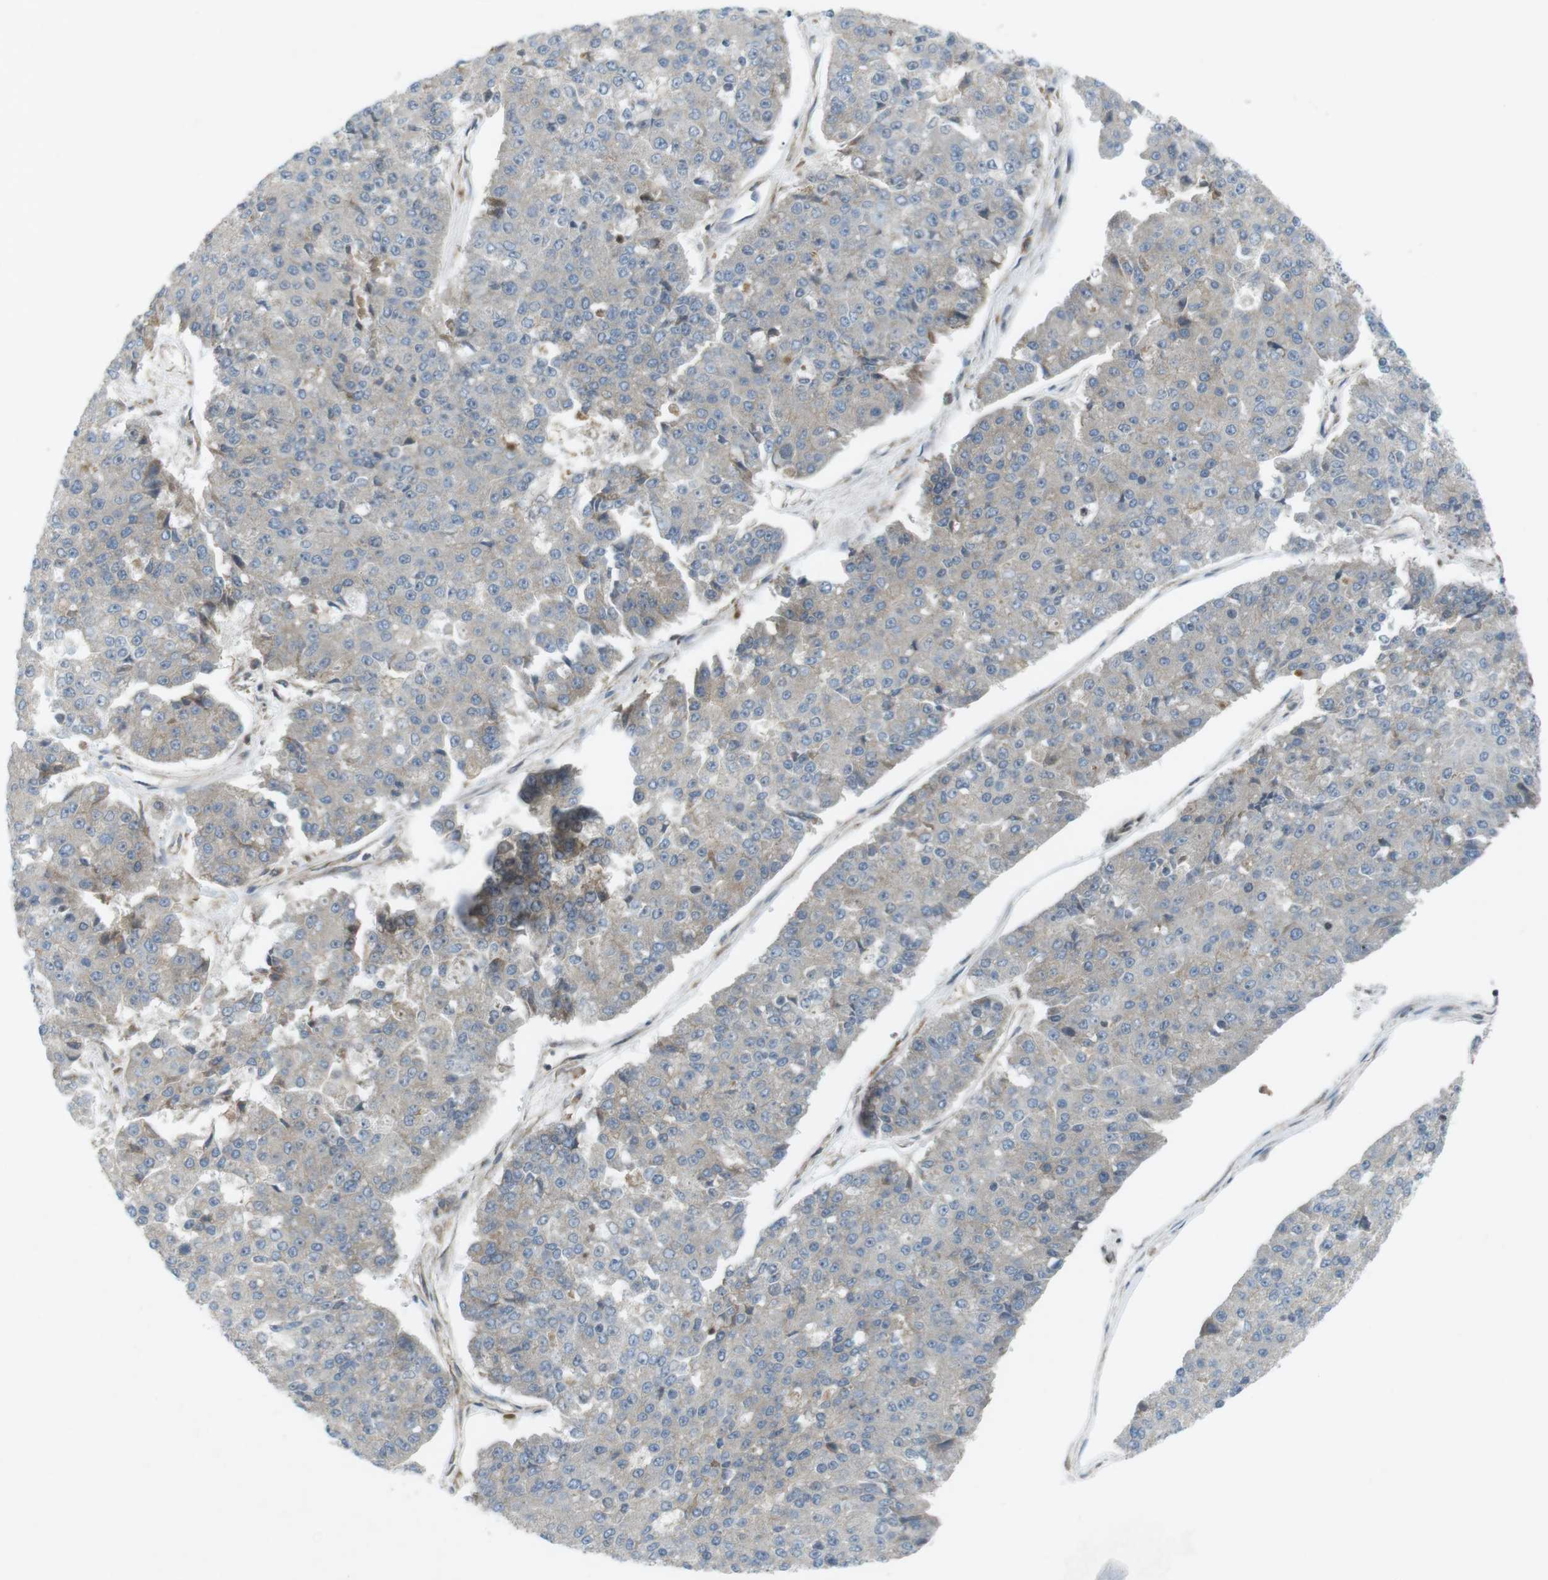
{"staining": {"intensity": "negative", "quantity": "none", "location": "none"}, "tissue": "pancreatic cancer", "cell_type": "Tumor cells", "image_type": "cancer", "snomed": [{"axis": "morphology", "description": "Adenocarcinoma, NOS"}, {"axis": "topography", "description": "Pancreas"}], "caption": "The photomicrograph demonstrates no significant expression in tumor cells of pancreatic cancer.", "gene": "FLII", "patient": {"sex": "male", "age": 50}}